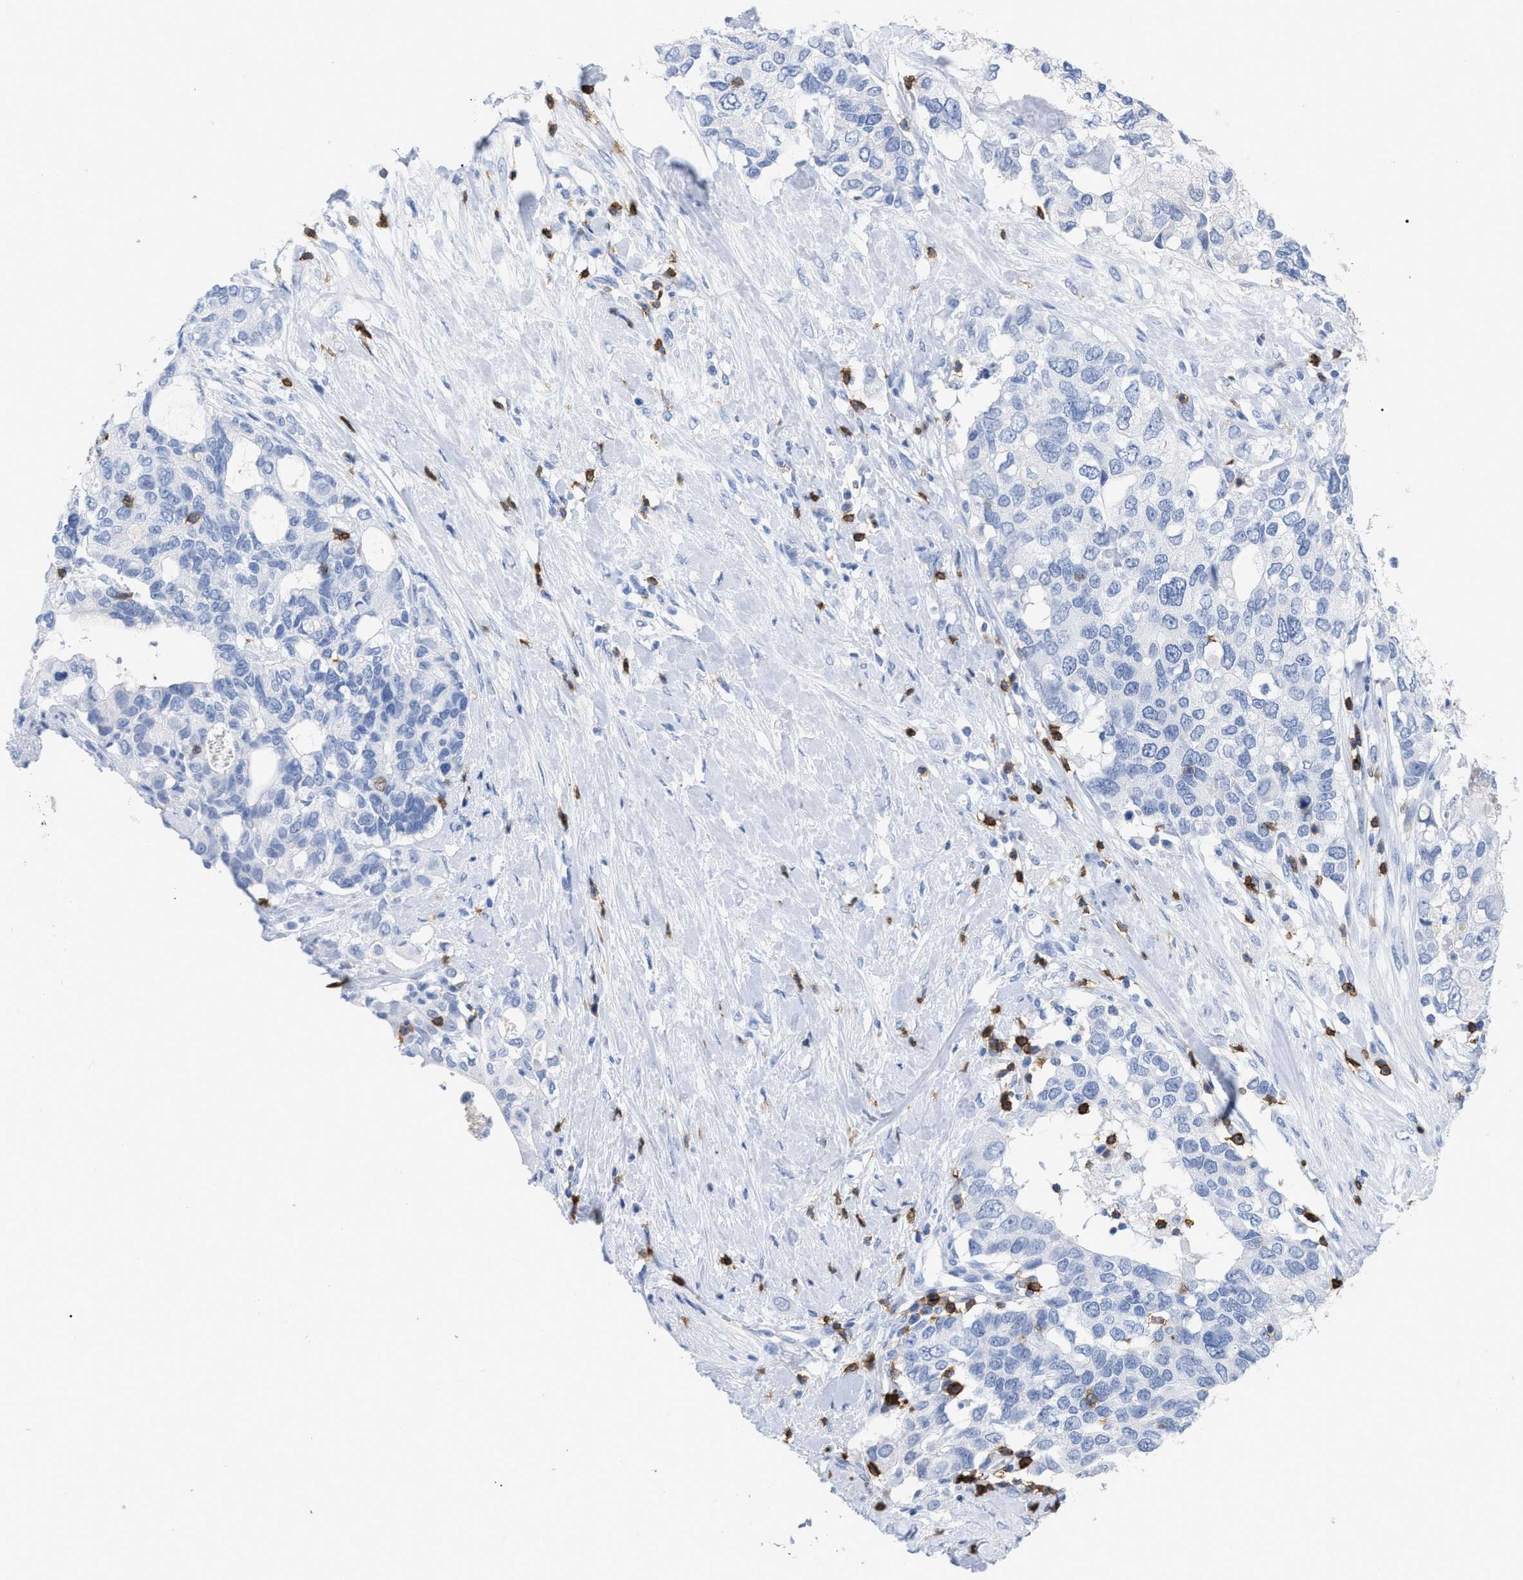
{"staining": {"intensity": "negative", "quantity": "none", "location": "none"}, "tissue": "pancreatic cancer", "cell_type": "Tumor cells", "image_type": "cancer", "snomed": [{"axis": "morphology", "description": "Adenocarcinoma, NOS"}, {"axis": "topography", "description": "Pancreas"}], "caption": "This is a histopathology image of immunohistochemistry staining of adenocarcinoma (pancreatic), which shows no staining in tumor cells. The staining was performed using DAB (3,3'-diaminobenzidine) to visualize the protein expression in brown, while the nuclei were stained in blue with hematoxylin (Magnification: 20x).", "gene": "CD5", "patient": {"sex": "female", "age": 56}}